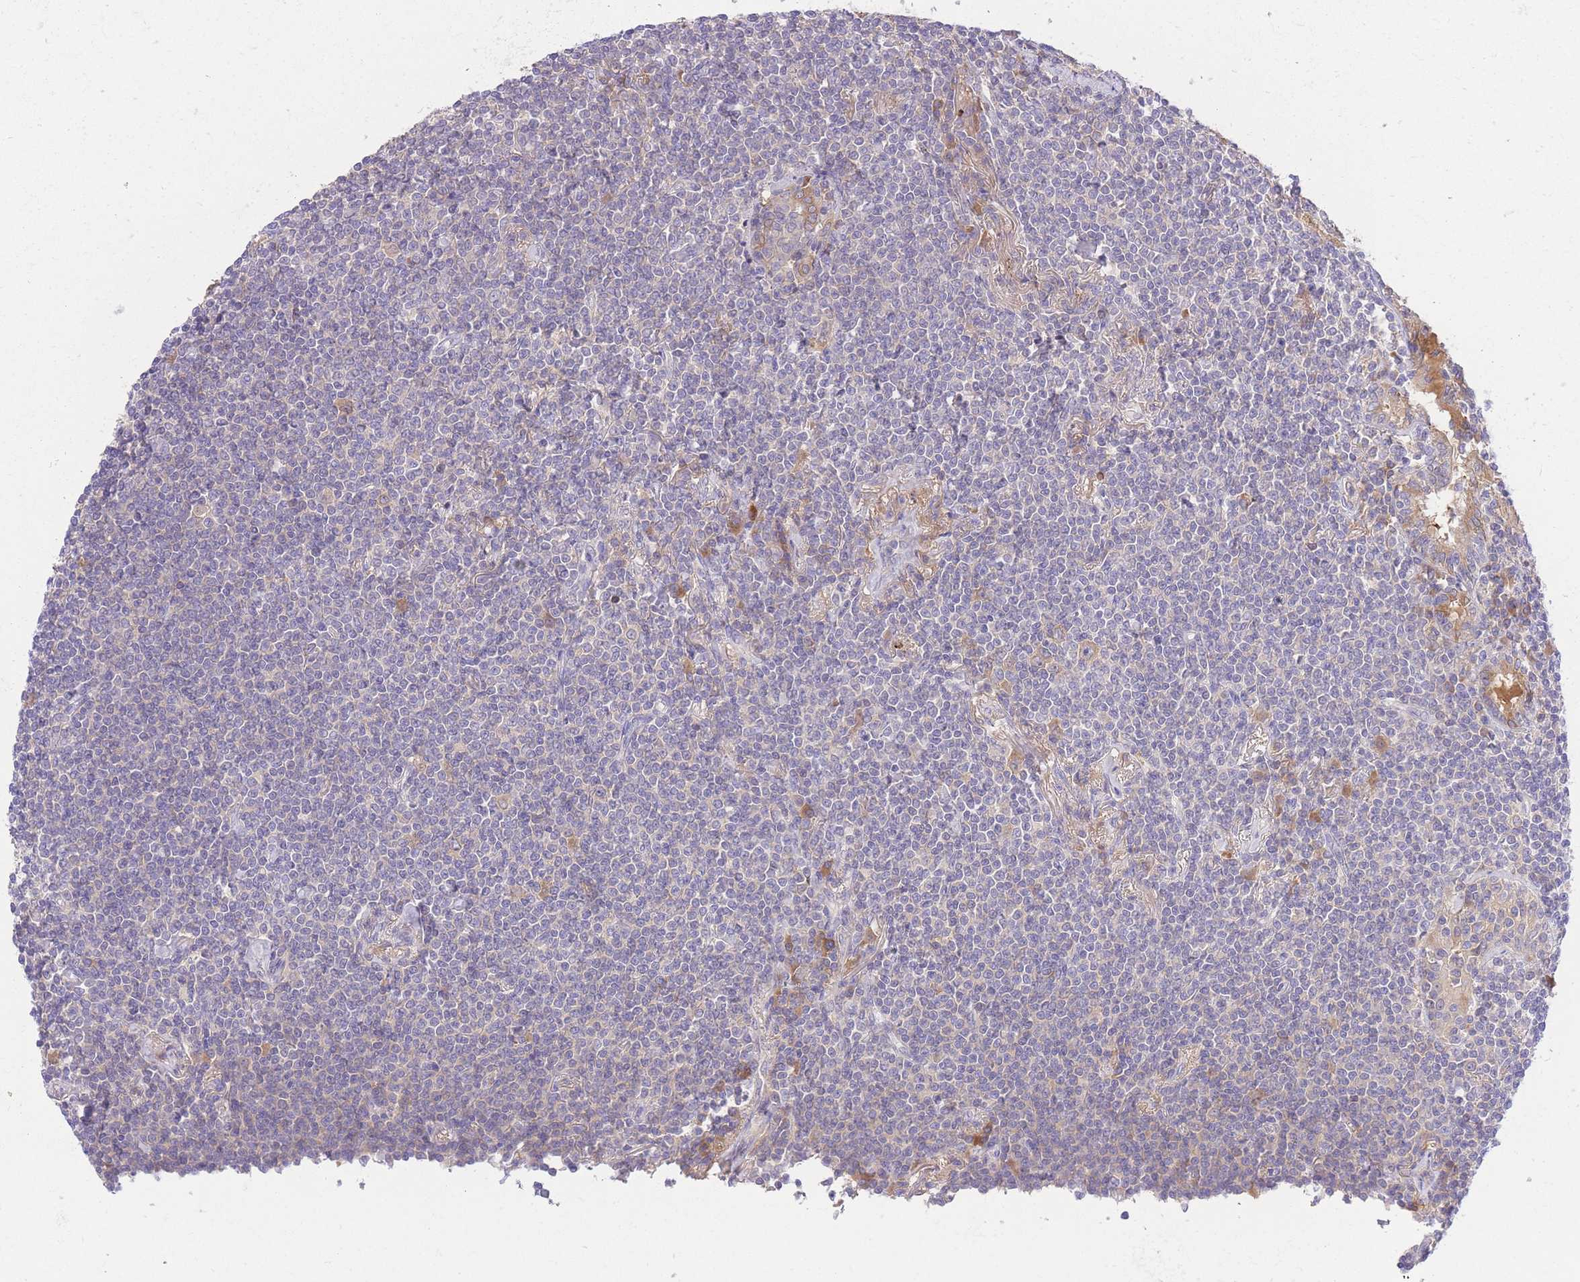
{"staining": {"intensity": "negative", "quantity": "none", "location": "none"}, "tissue": "lymphoma", "cell_type": "Tumor cells", "image_type": "cancer", "snomed": [{"axis": "morphology", "description": "Malignant lymphoma, non-Hodgkin's type, Low grade"}, {"axis": "topography", "description": "Lung"}], "caption": "The photomicrograph shows no staining of tumor cells in lymphoma. (DAB (3,3'-diaminobenzidine) immunohistochemistry (IHC), high magnification).", "gene": "LIPH", "patient": {"sex": "female", "age": 71}}